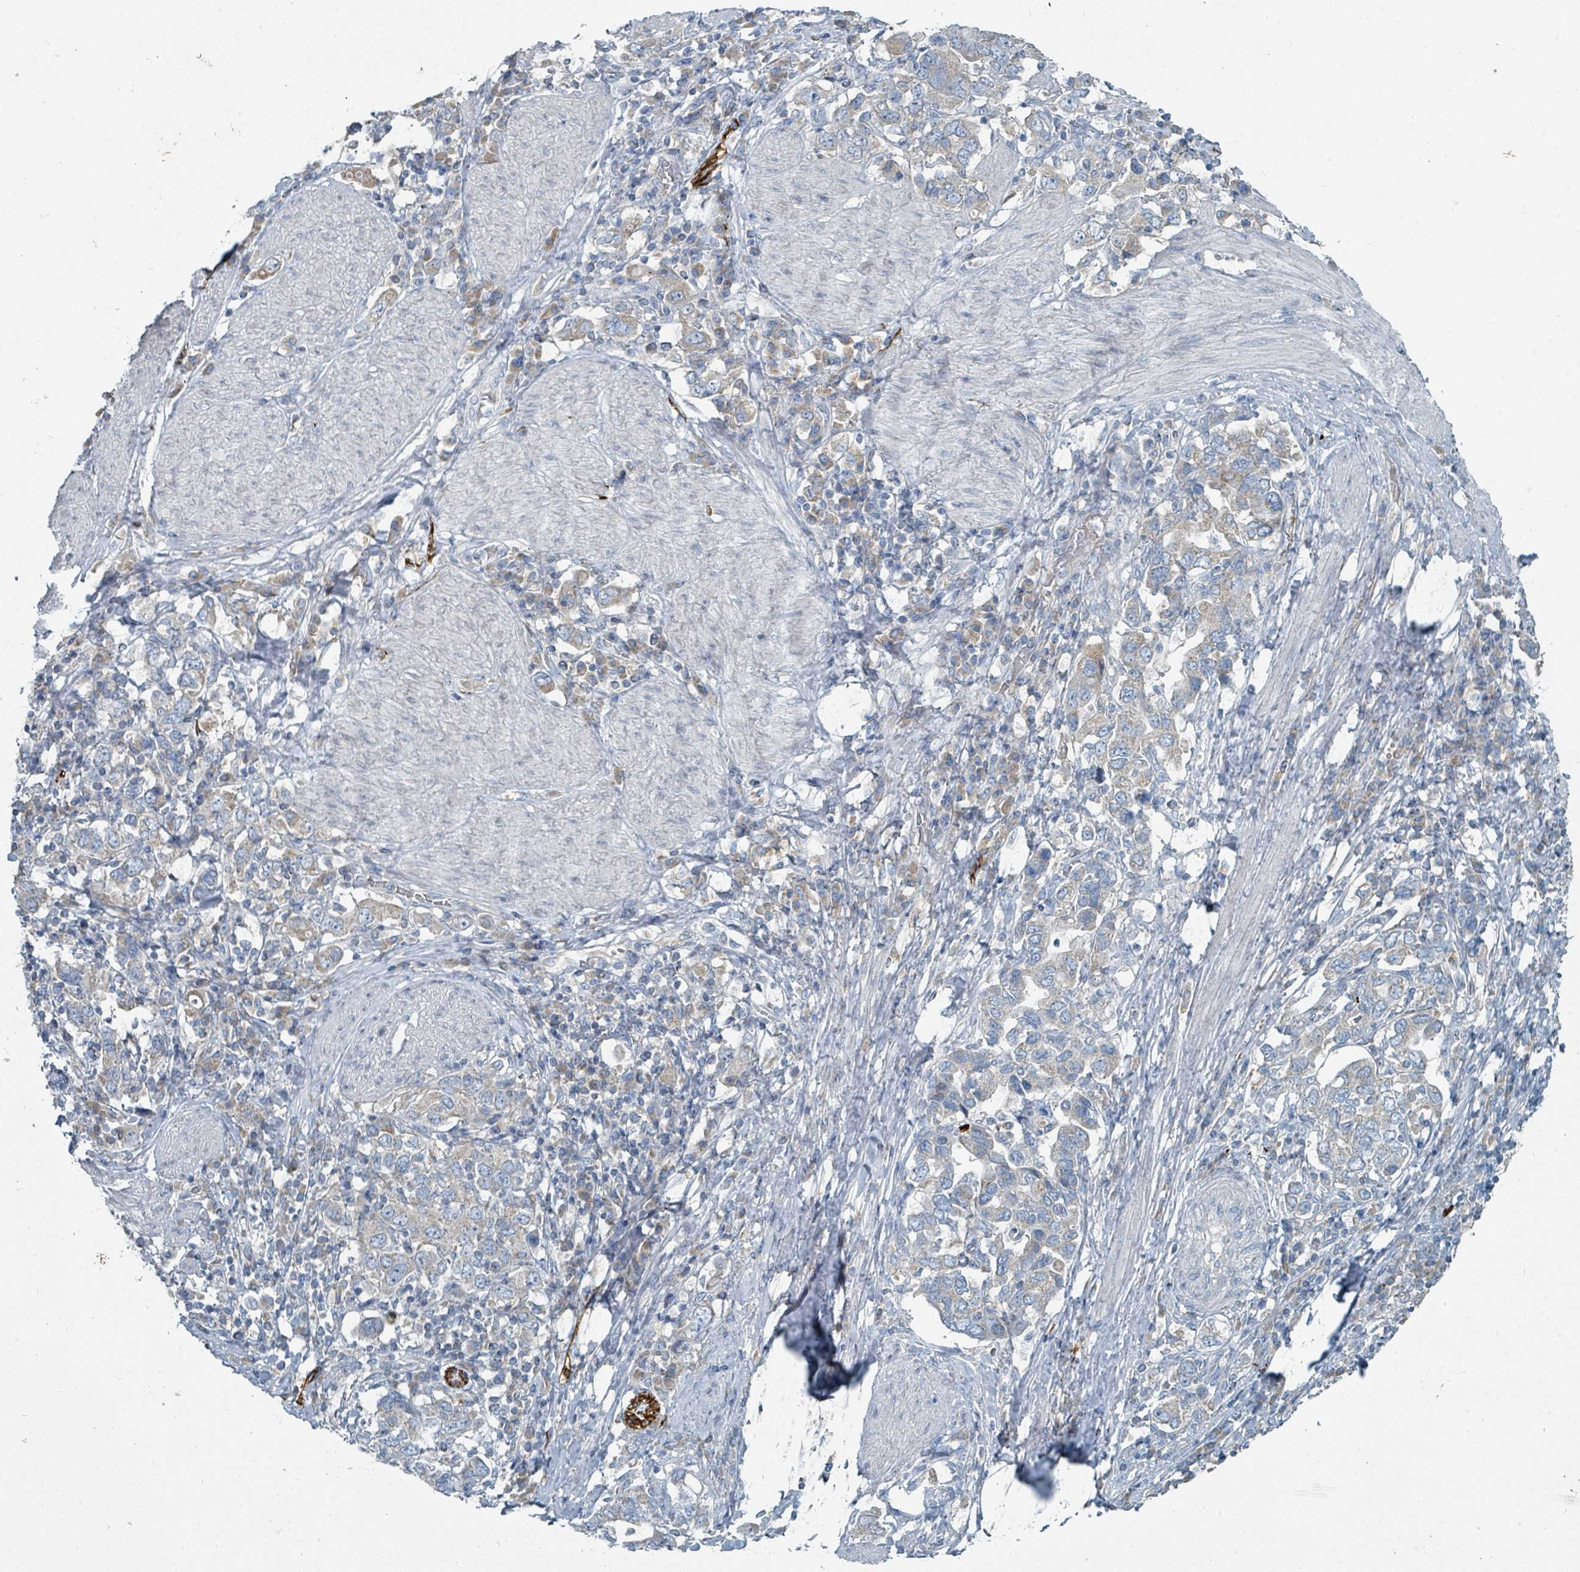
{"staining": {"intensity": "weak", "quantity": "<25%", "location": "cytoplasmic/membranous"}, "tissue": "stomach cancer", "cell_type": "Tumor cells", "image_type": "cancer", "snomed": [{"axis": "morphology", "description": "Adenocarcinoma, NOS"}, {"axis": "topography", "description": "Stomach, upper"}, {"axis": "topography", "description": "Stomach"}], "caption": "Immunohistochemistry (IHC) photomicrograph of human stomach cancer stained for a protein (brown), which reveals no staining in tumor cells.", "gene": "RASA4", "patient": {"sex": "male", "age": 62}}